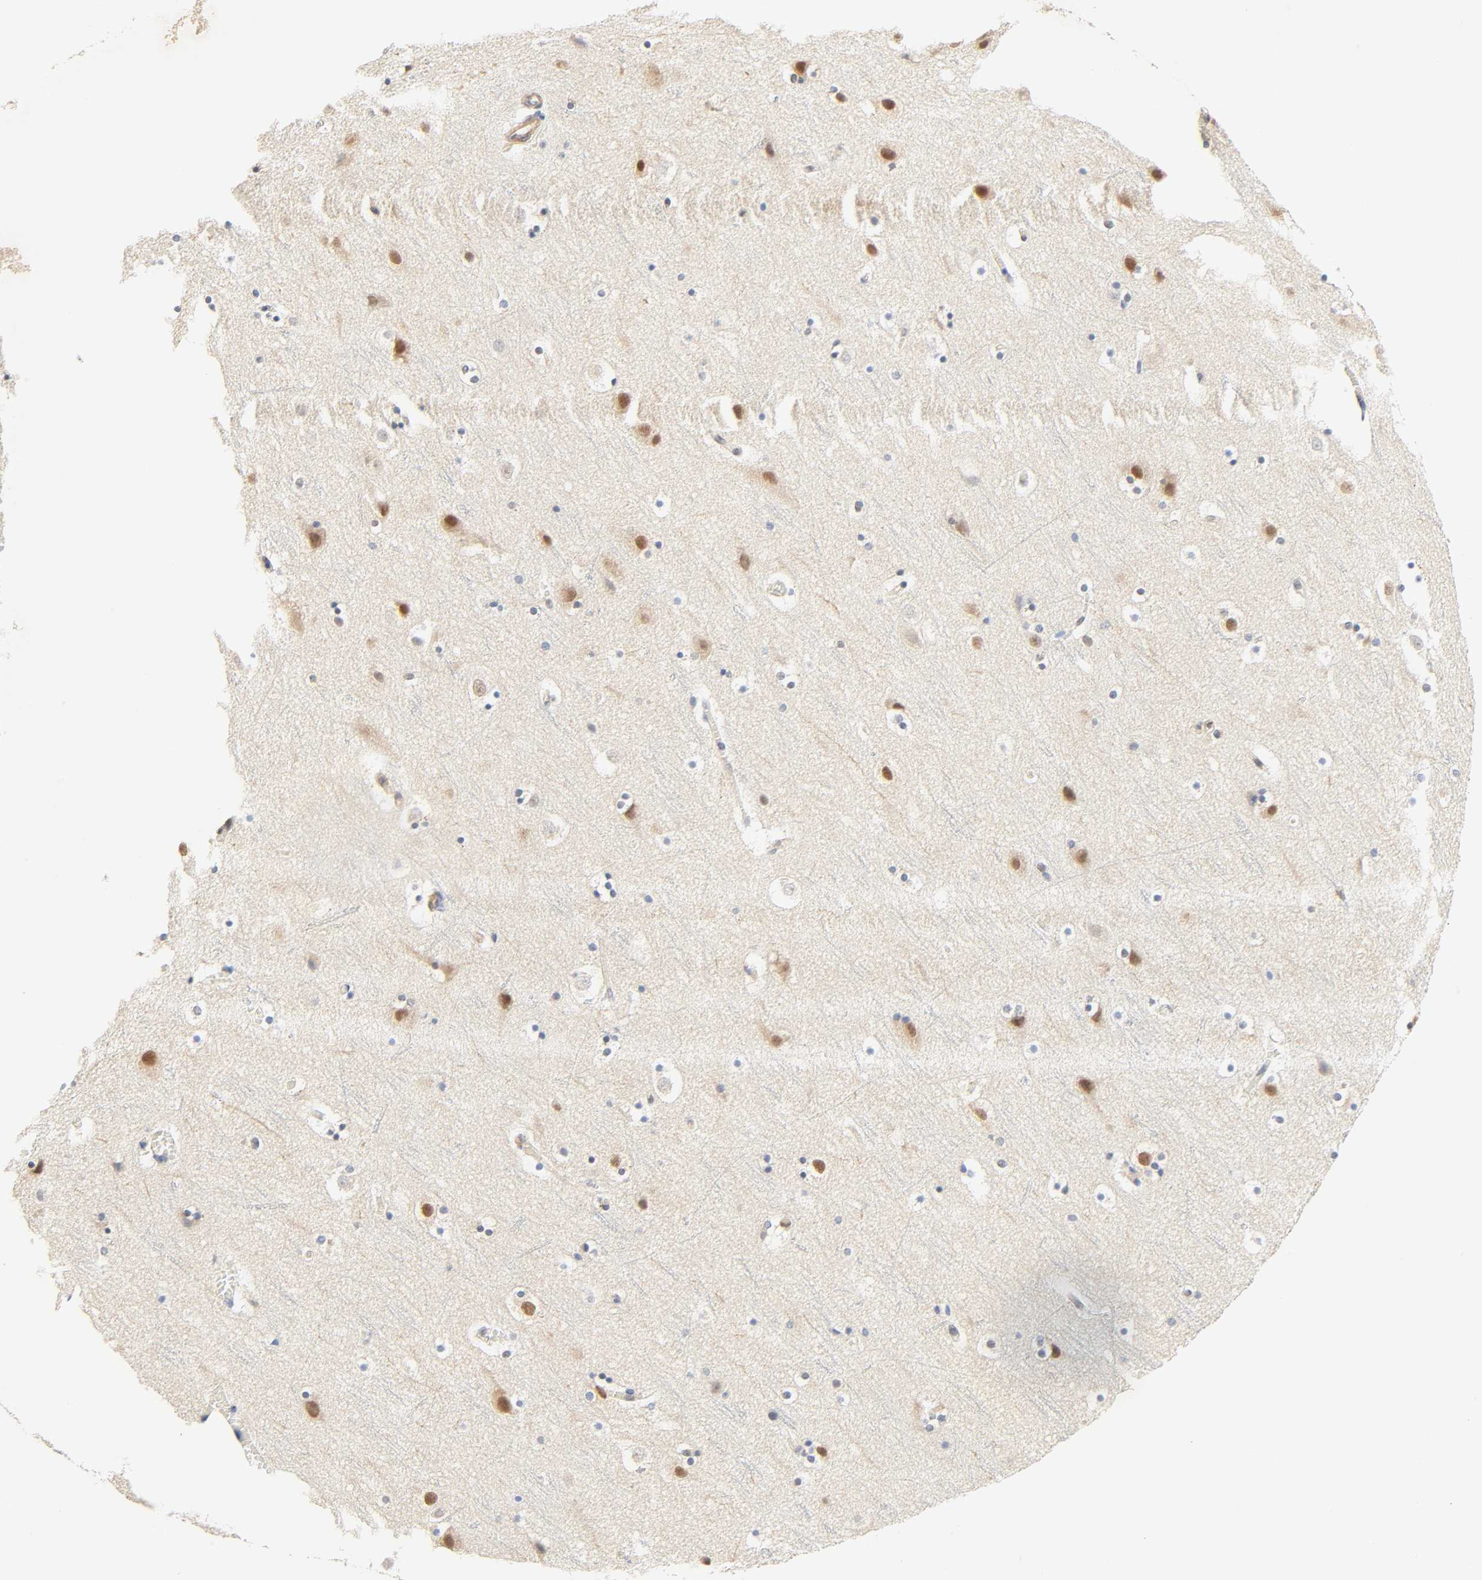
{"staining": {"intensity": "moderate", "quantity": "25%-75%", "location": "cytoplasmic/membranous"}, "tissue": "cerebral cortex", "cell_type": "Endothelial cells", "image_type": "normal", "snomed": [{"axis": "morphology", "description": "Normal tissue, NOS"}, {"axis": "topography", "description": "Cerebral cortex"}], "caption": "Protein expression by immunohistochemistry demonstrates moderate cytoplasmic/membranous staining in approximately 25%-75% of endothelial cells in benign cerebral cortex. (brown staining indicates protein expression, while blue staining denotes nuclei).", "gene": "BORCS8", "patient": {"sex": "male", "age": 45}}